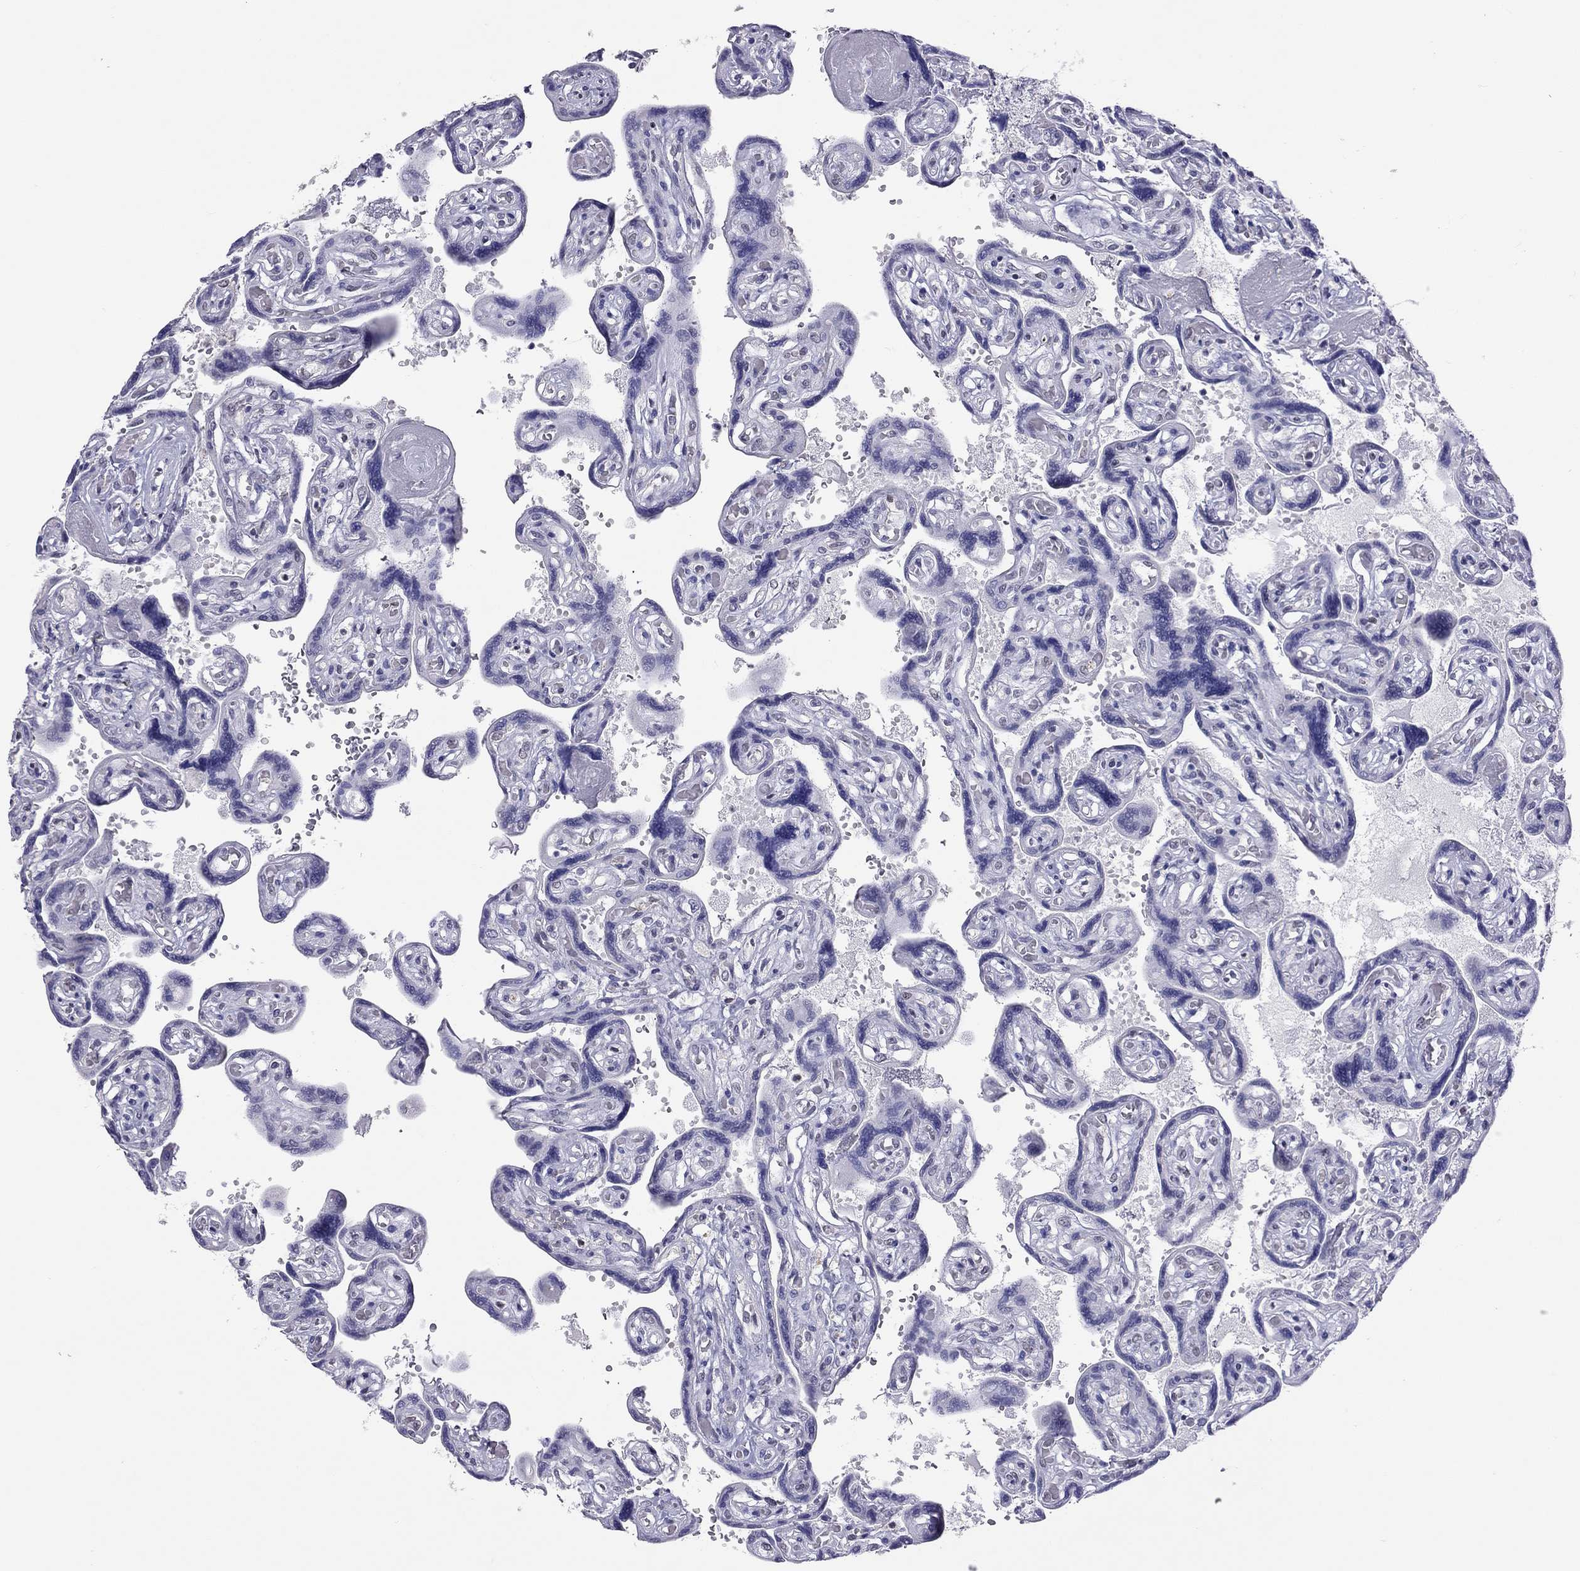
{"staining": {"intensity": "negative", "quantity": "none", "location": "none"}, "tissue": "placenta", "cell_type": "Decidual cells", "image_type": "normal", "snomed": [{"axis": "morphology", "description": "Normal tissue, NOS"}, {"axis": "topography", "description": "Placenta"}], "caption": "A high-resolution micrograph shows immunohistochemistry (IHC) staining of unremarkable placenta, which displays no significant expression in decidual cells.", "gene": "JHY", "patient": {"sex": "female", "age": 32}}